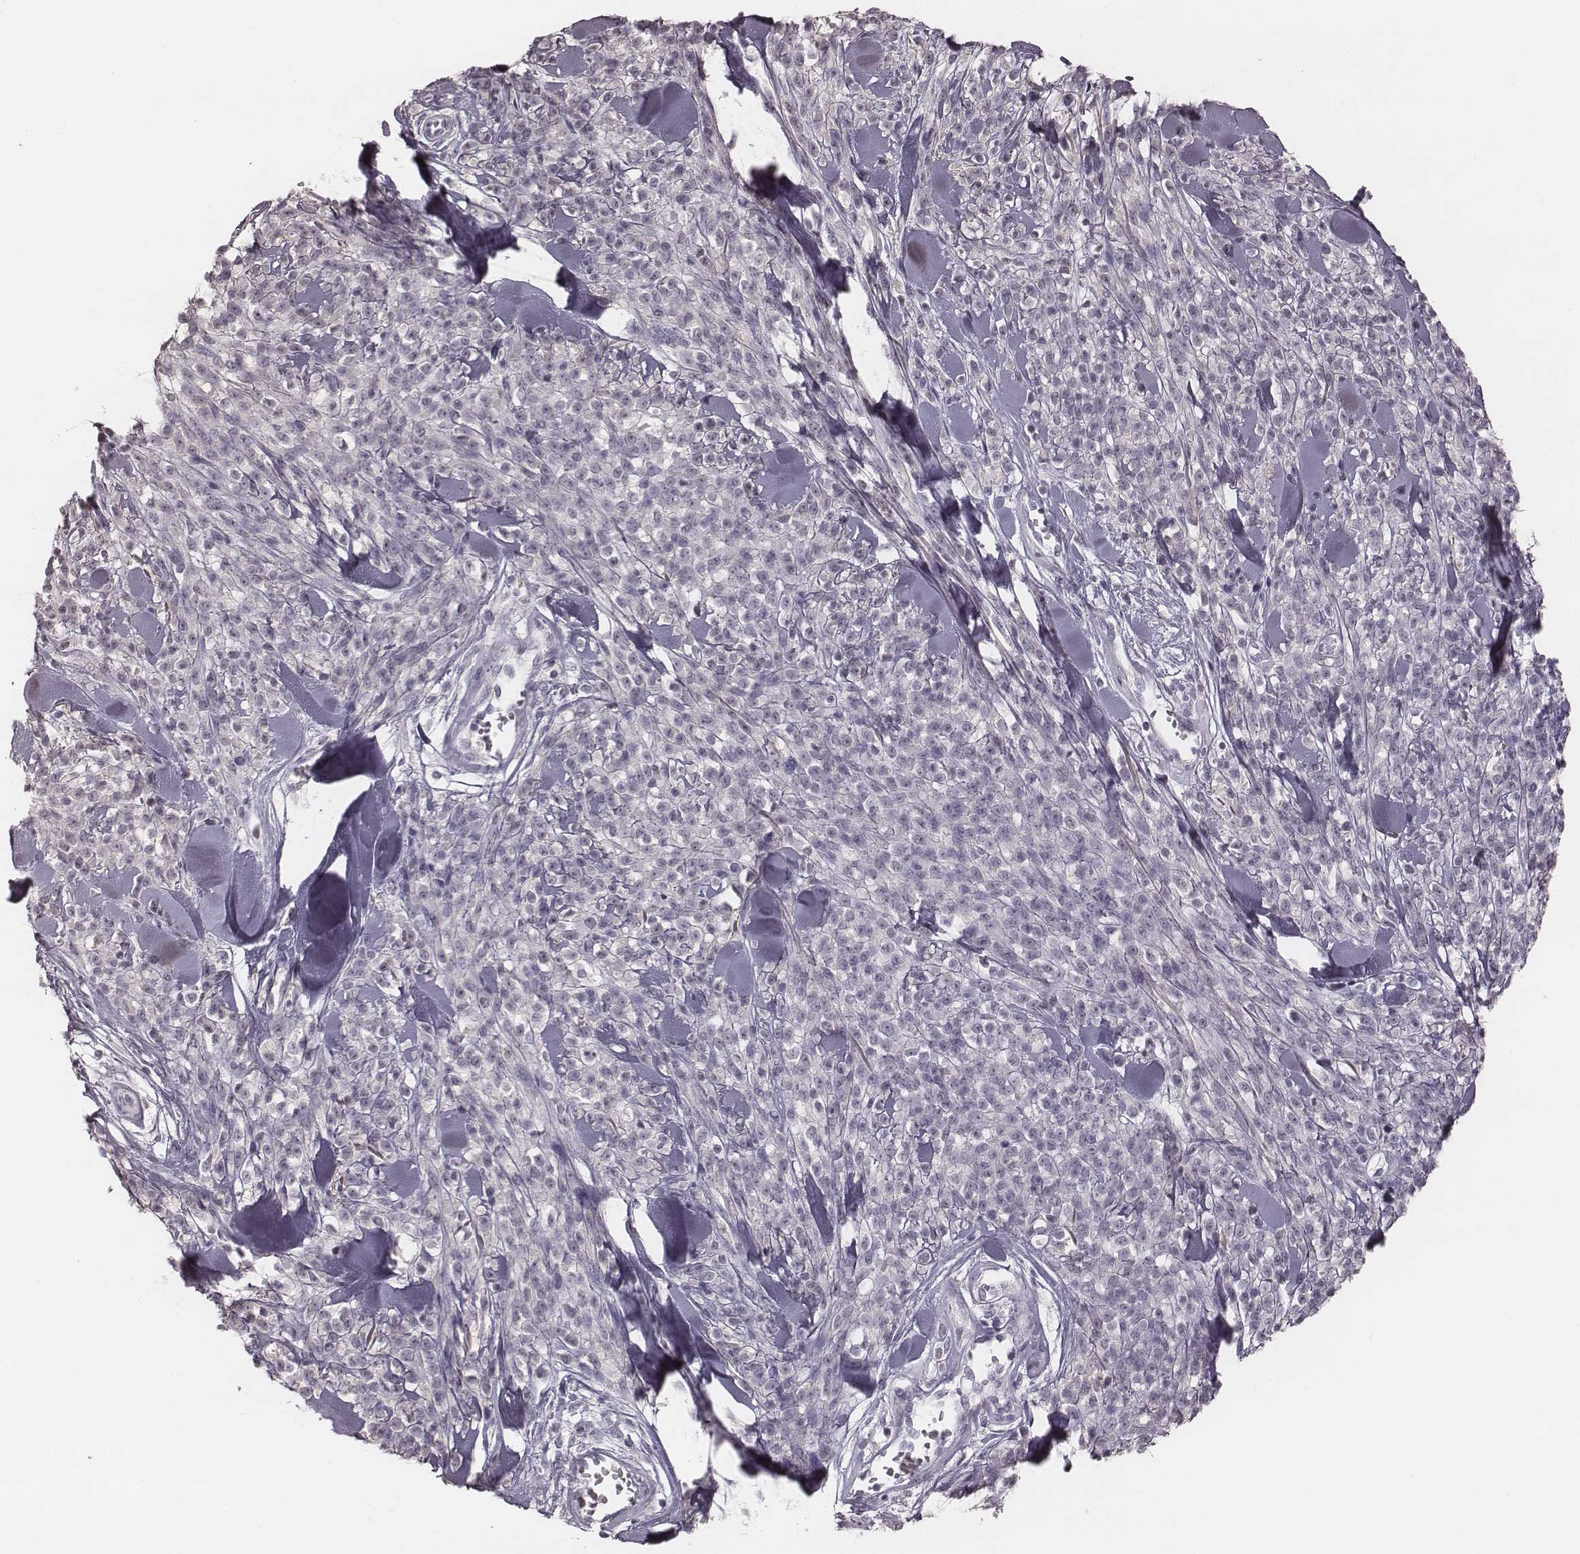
{"staining": {"intensity": "negative", "quantity": "none", "location": "none"}, "tissue": "melanoma", "cell_type": "Tumor cells", "image_type": "cancer", "snomed": [{"axis": "morphology", "description": "Malignant melanoma, NOS"}, {"axis": "topography", "description": "Skin"}, {"axis": "topography", "description": "Skin of trunk"}], "caption": "Photomicrograph shows no significant protein staining in tumor cells of melanoma.", "gene": "SMIM24", "patient": {"sex": "male", "age": 74}}